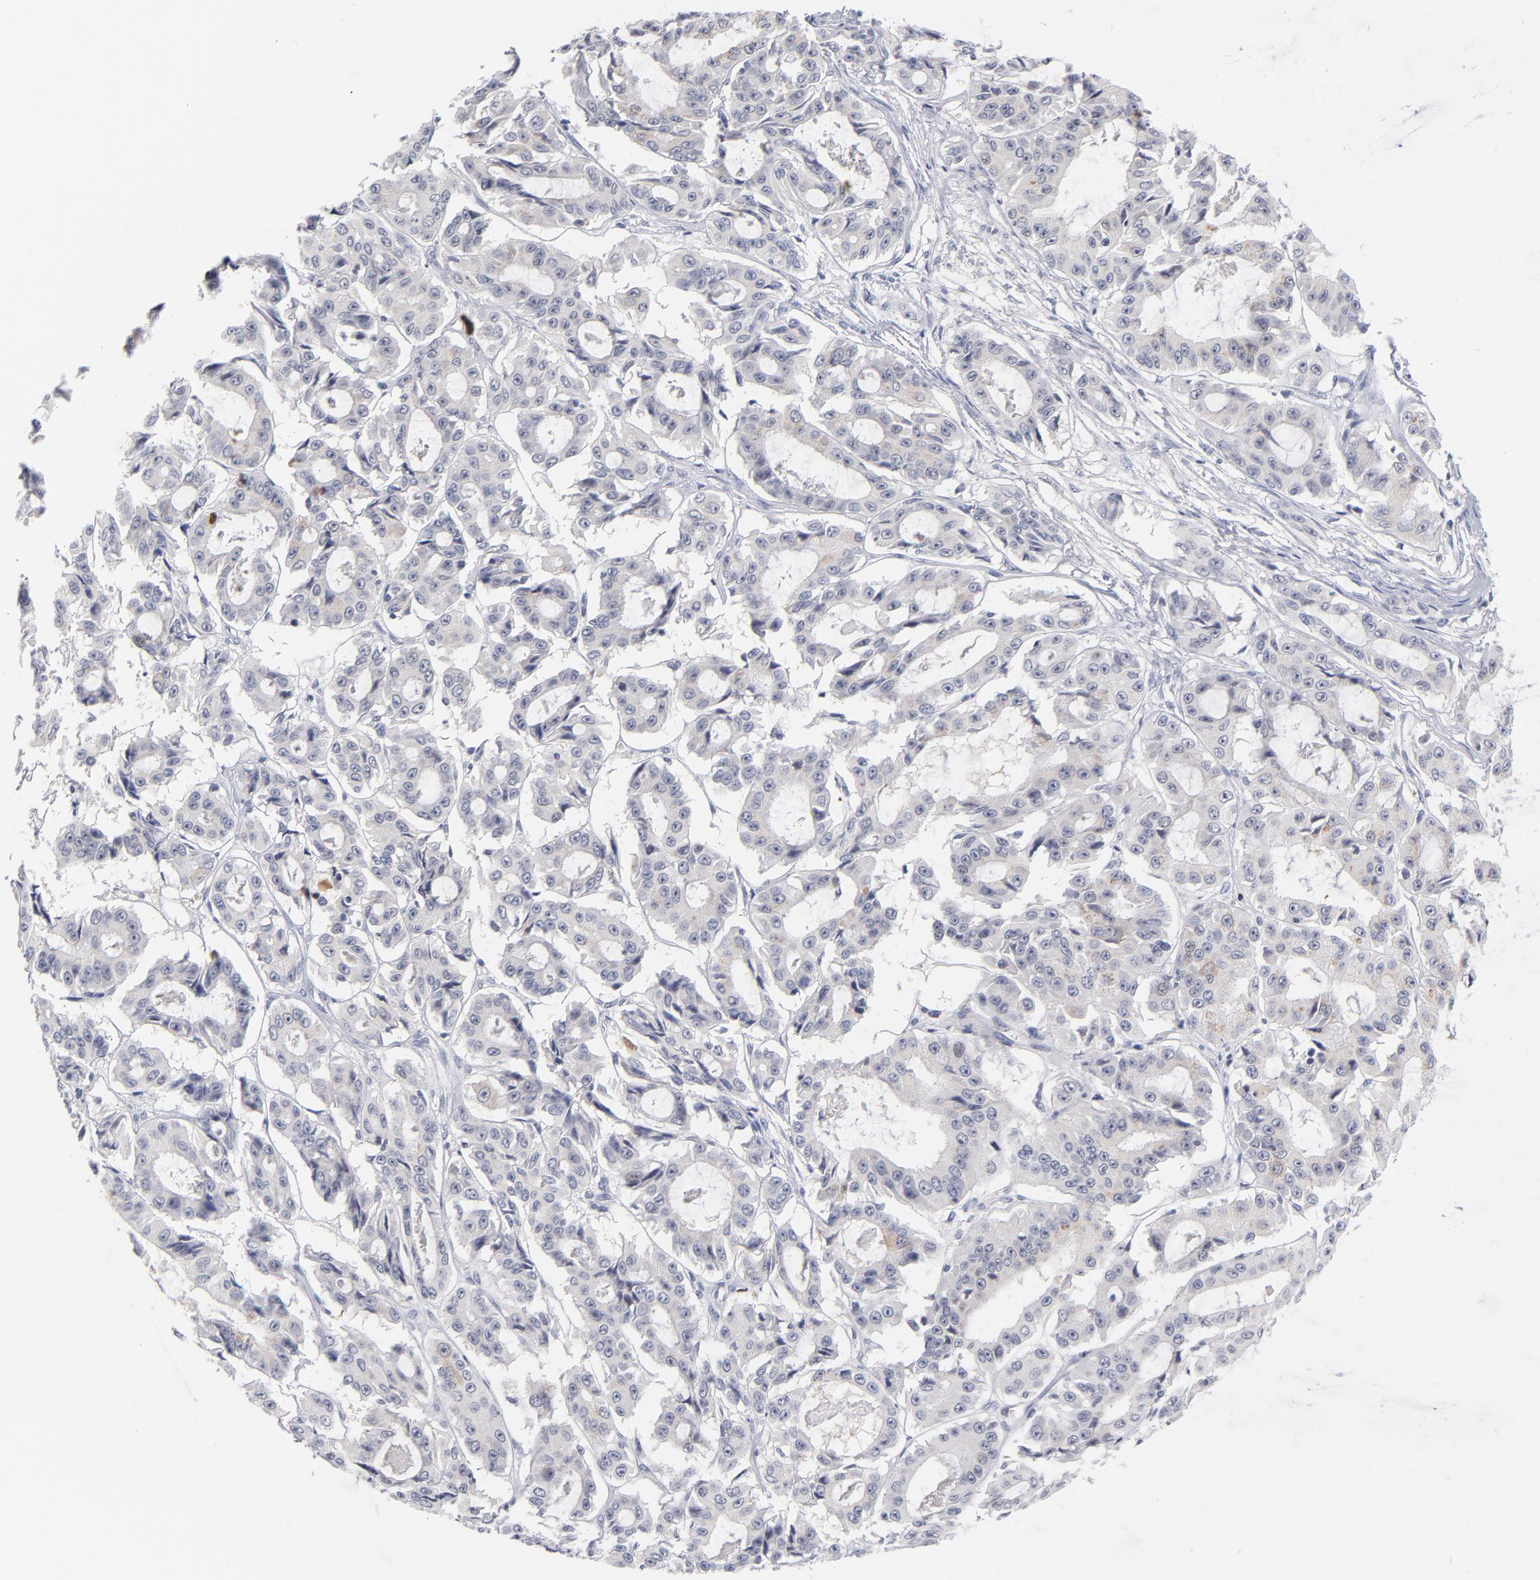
{"staining": {"intensity": "negative", "quantity": "none", "location": "none"}, "tissue": "ovarian cancer", "cell_type": "Tumor cells", "image_type": "cancer", "snomed": [{"axis": "morphology", "description": "Carcinoma, endometroid"}, {"axis": "topography", "description": "Ovary"}], "caption": "This histopathology image is of ovarian cancer stained with immunohistochemistry to label a protein in brown with the nuclei are counter-stained blue. There is no positivity in tumor cells. Brightfield microscopy of immunohistochemistry stained with DAB (brown) and hematoxylin (blue), captured at high magnification.", "gene": "PARP1", "patient": {"sex": "female", "age": 61}}